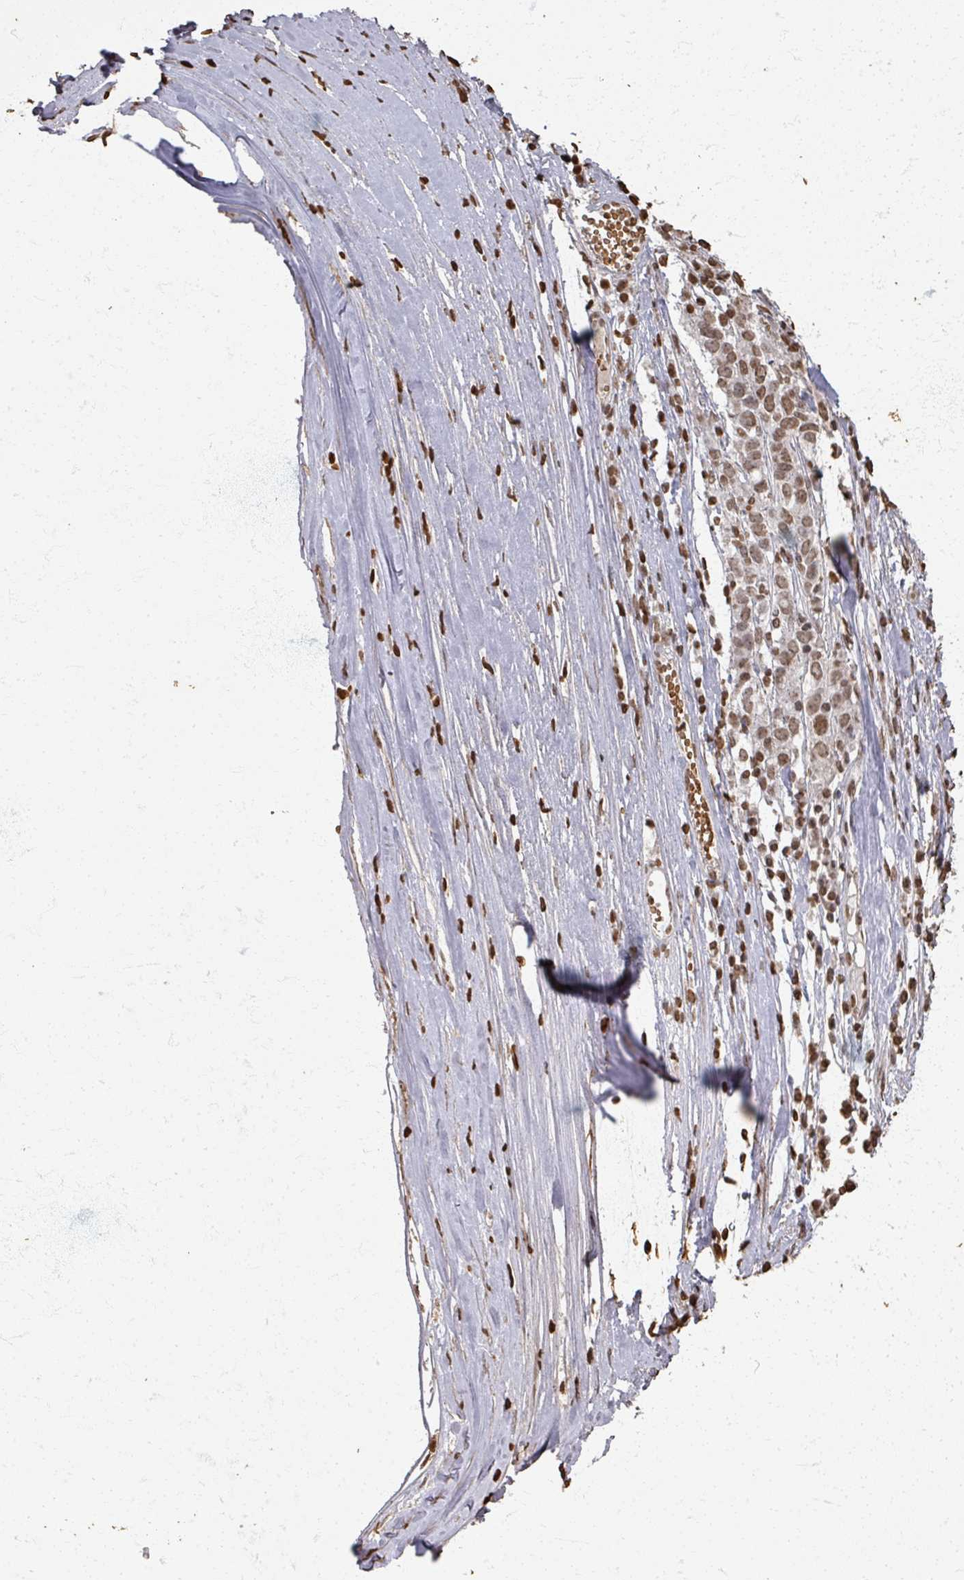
{"staining": {"intensity": "moderate", "quantity": ">75%", "location": "nuclear"}, "tissue": "ovarian cancer", "cell_type": "Tumor cells", "image_type": "cancer", "snomed": [{"axis": "morphology", "description": "Carcinoma, endometroid"}, {"axis": "topography", "description": "Ovary"}], "caption": "Approximately >75% of tumor cells in human ovarian endometroid carcinoma reveal moderate nuclear protein staining as visualized by brown immunohistochemical staining.", "gene": "DCUN1D5", "patient": {"sex": "female", "age": 62}}